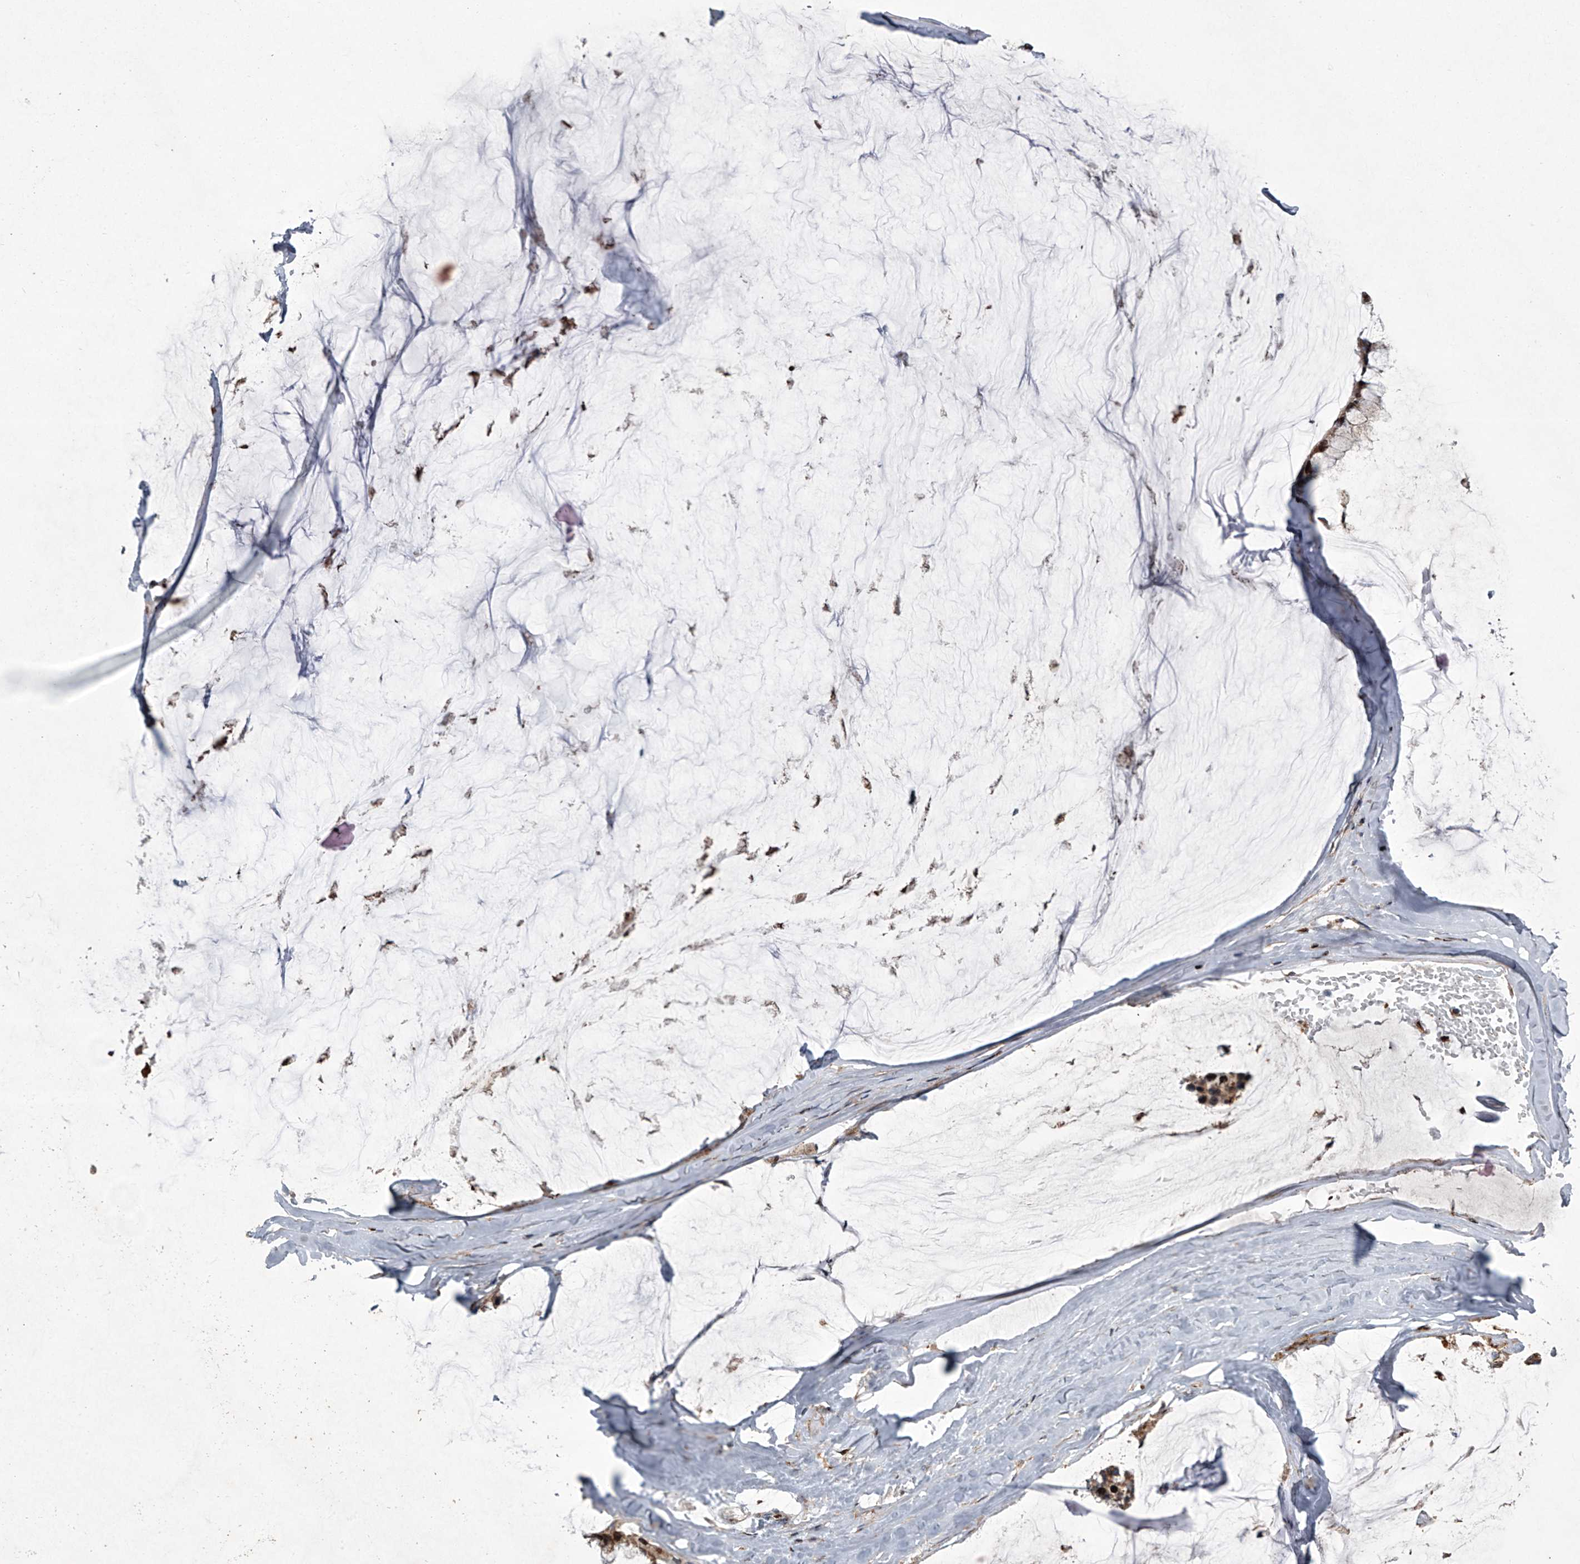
{"staining": {"intensity": "moderate", "quantity": ">75%", "location": "cytoplasmic/membranous,nuclear"}, "tissue": "ovarian cancer", "cell_type": "Tumor cells", "image_type": "cancer", "snomed": [{"axis": "morphology", "description": "Cystadenocarcinoma, mucinous, NOS"}, {"axis": "topography", "description": "Ovary"}], "caption": "A medium amount of moderate cytoplasmic/membranous and nuclear expression is seen in approximately >75% of tumor cells in ovarian mucinous cystadenocarcinoma tissue. Using DAB (brown) and hematoxylin (blue) stains, captured at high magnification using brightfield microscopy.", "gene": "STRADA", "patient": {"sex": "female", "age": 39}}